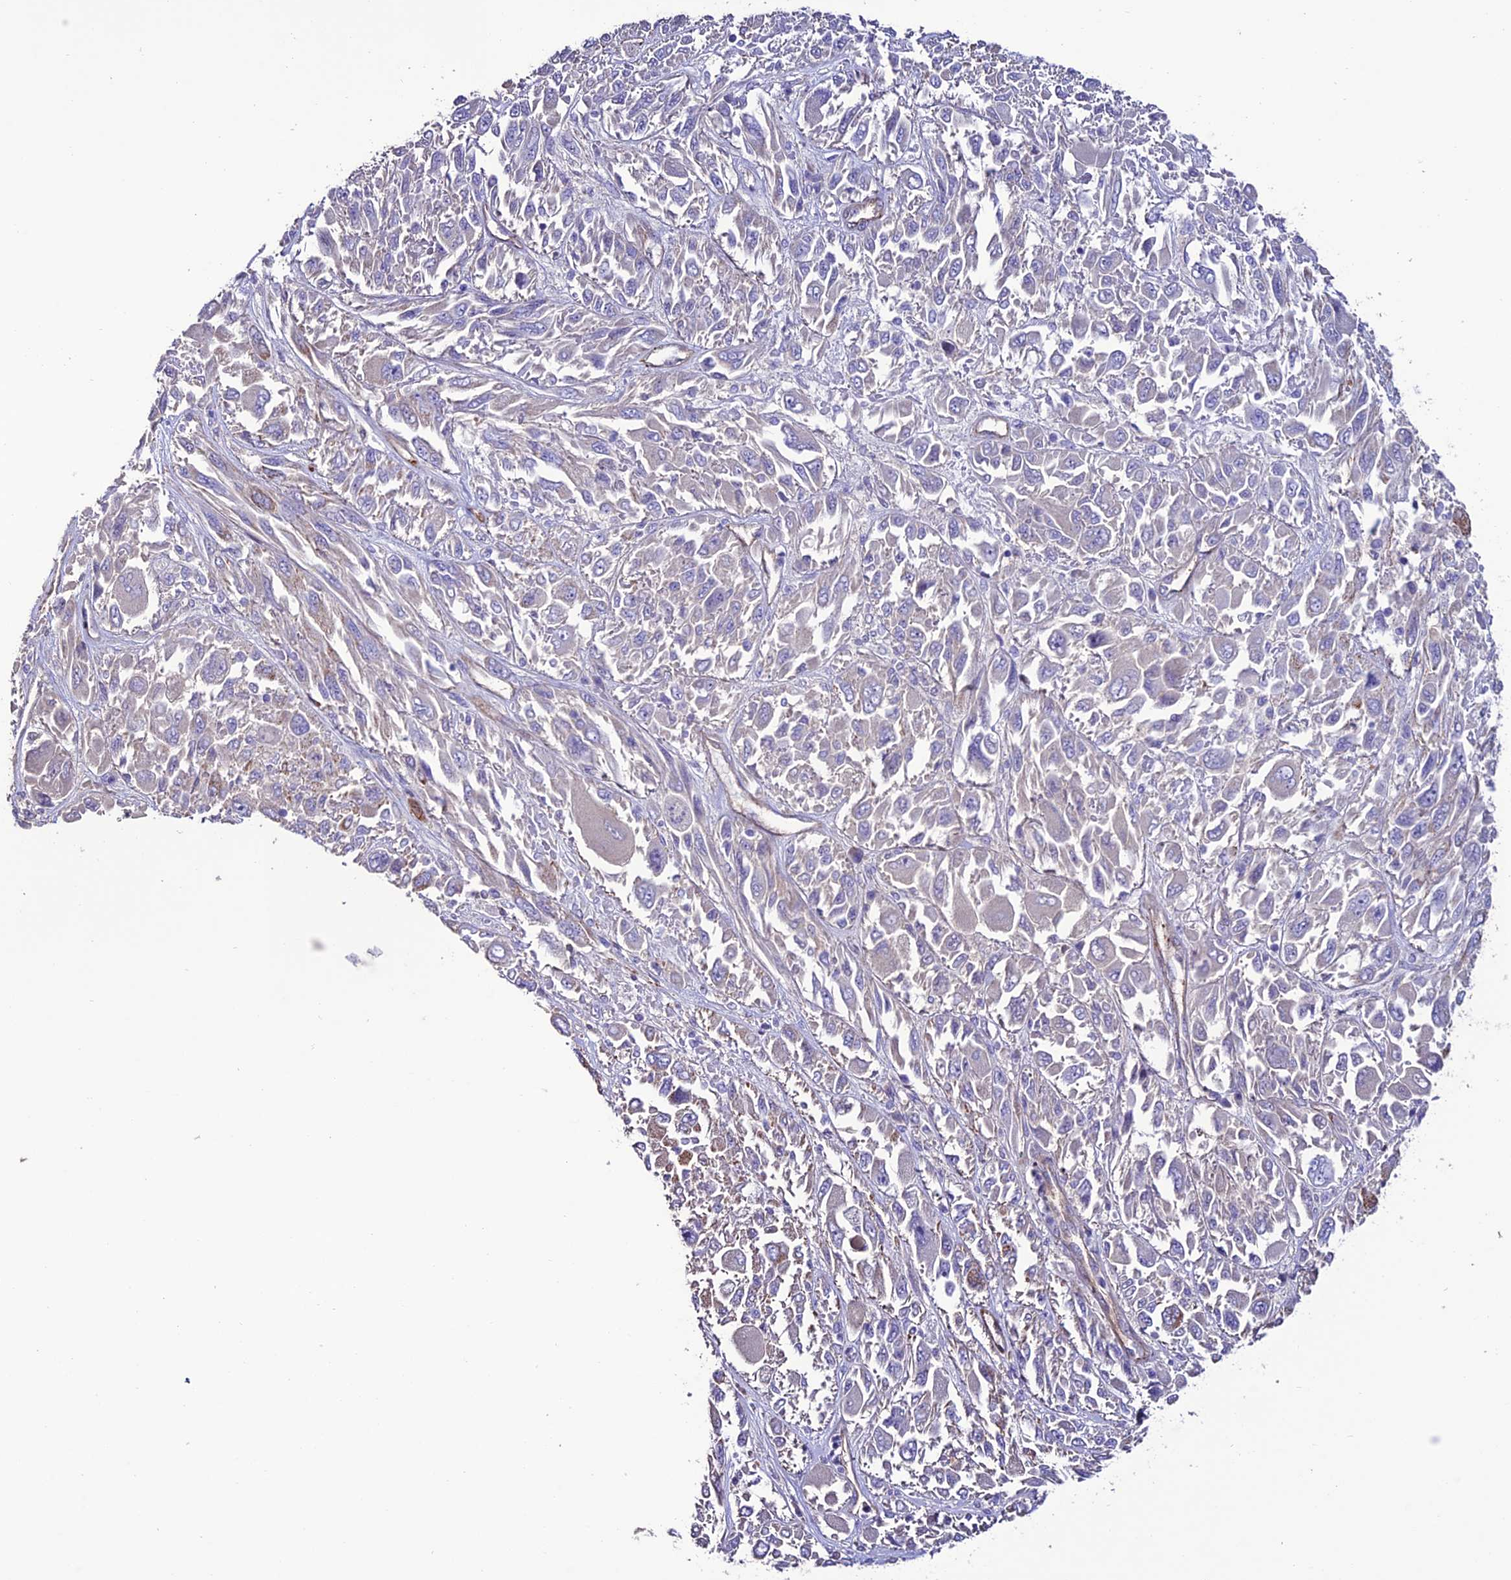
{"staining": {"intensity": "negative", "quantity": "none", "location": "none"}, "tissue": "melanoma", "cell_type": "Tumor cells", "image_type": "cancer", "snomed": [{"axis": "morphology", "description": "Malignant melanoma, NOS"}, {"axis": "topography", "description": "Skin"}], "caption": "This is a image of immunohistochemistry (IHC) staining of malignant melanoma, which shows no expression in tumor cells.", "gene": "REX1BD", "patient": {"sex": "female", "age": 91}}